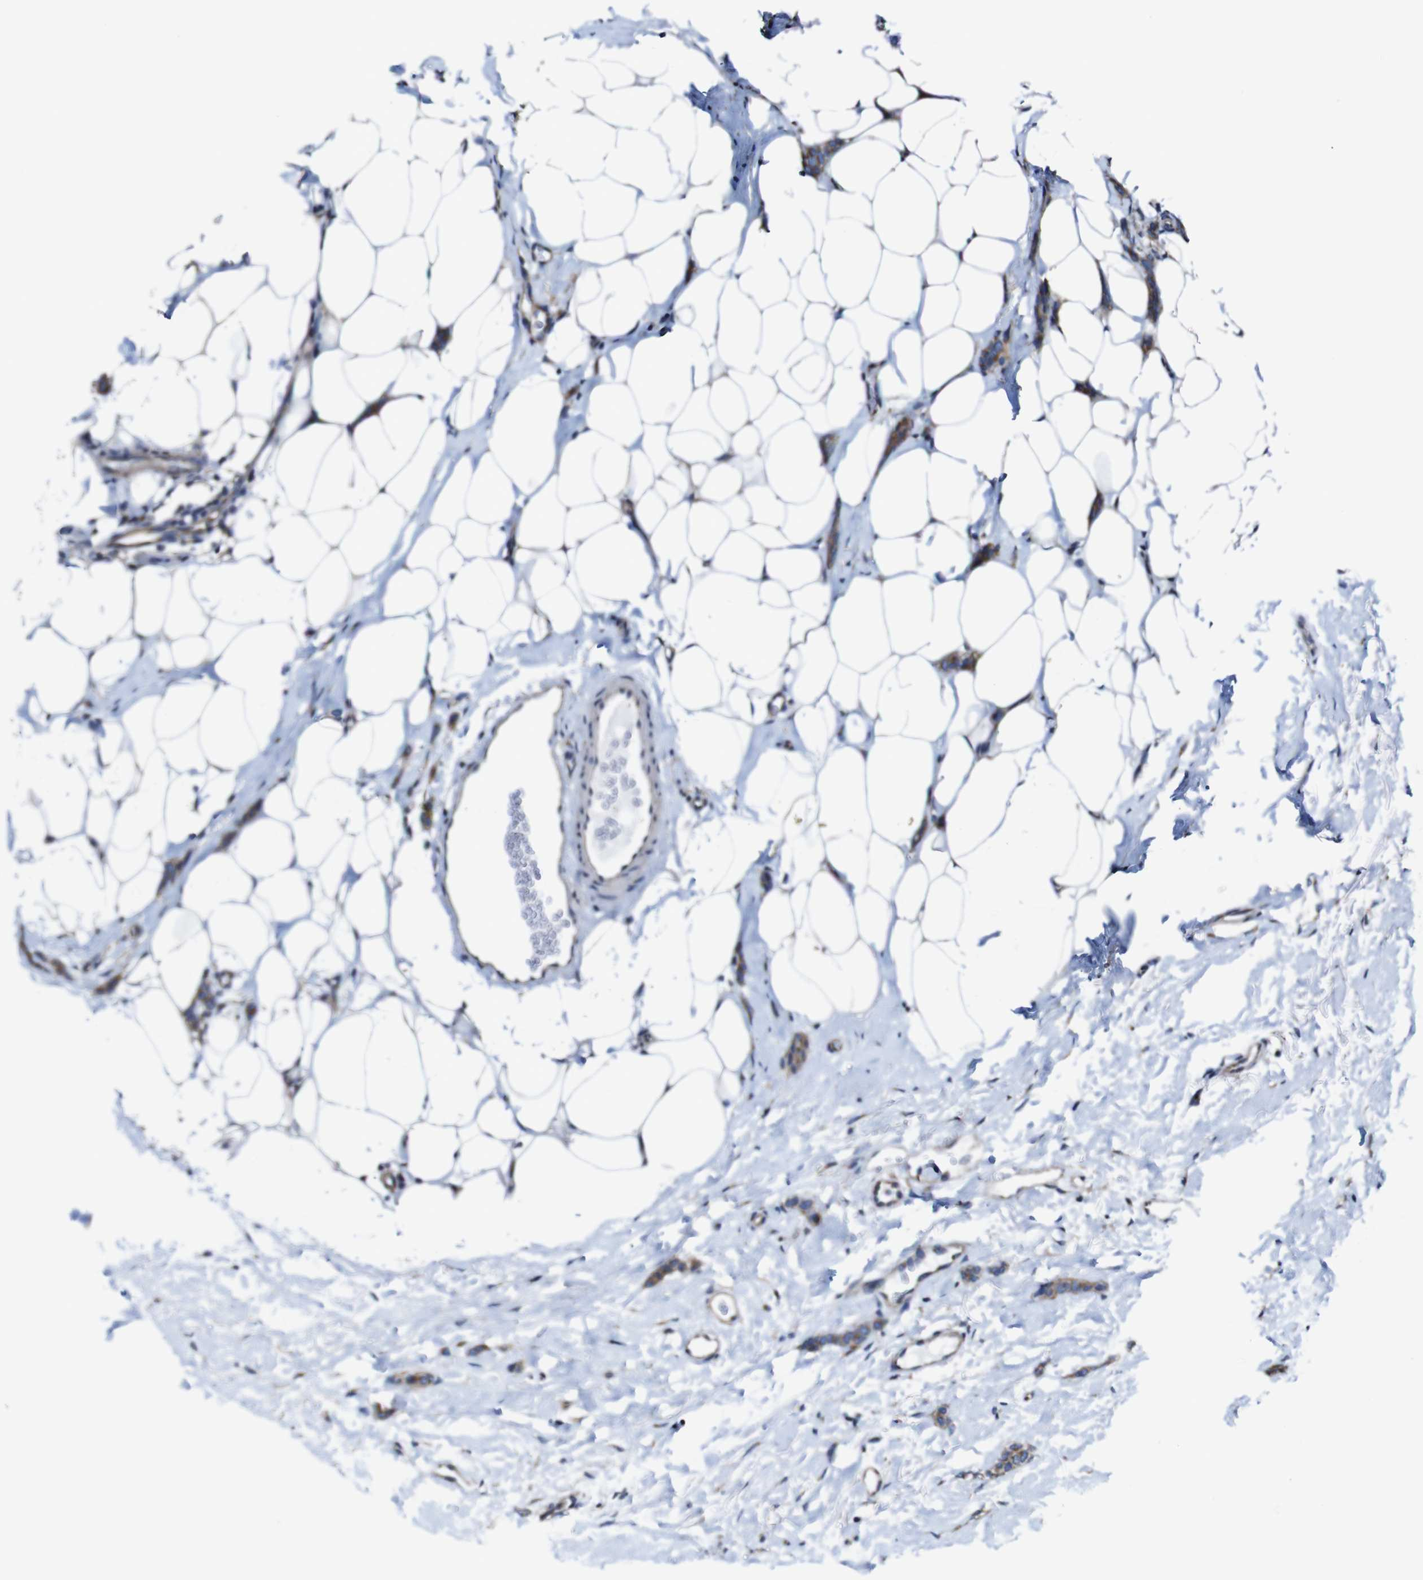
{"staining": {"intensity": "moderate", "quantity": ">75%", "location": "cytoplasmic/membranous"}, "tissue": "breast cancer", "cell_type": "Tumor cells", "image_type": "cancer", "snomed": [{"axis": "morphology", "description": "Lobular carcinoma"}, {"axis": "topography", "description": "Skin"}, {"axis": "topography", "description": "Breast"}], "caption": "Protein staining reveals moderate cytoplasmic/membranous staining in about >75% of tumor cells in breast cancer.", "gene": "CSF1R", "patient": {"sex": "female", "age": 46}}